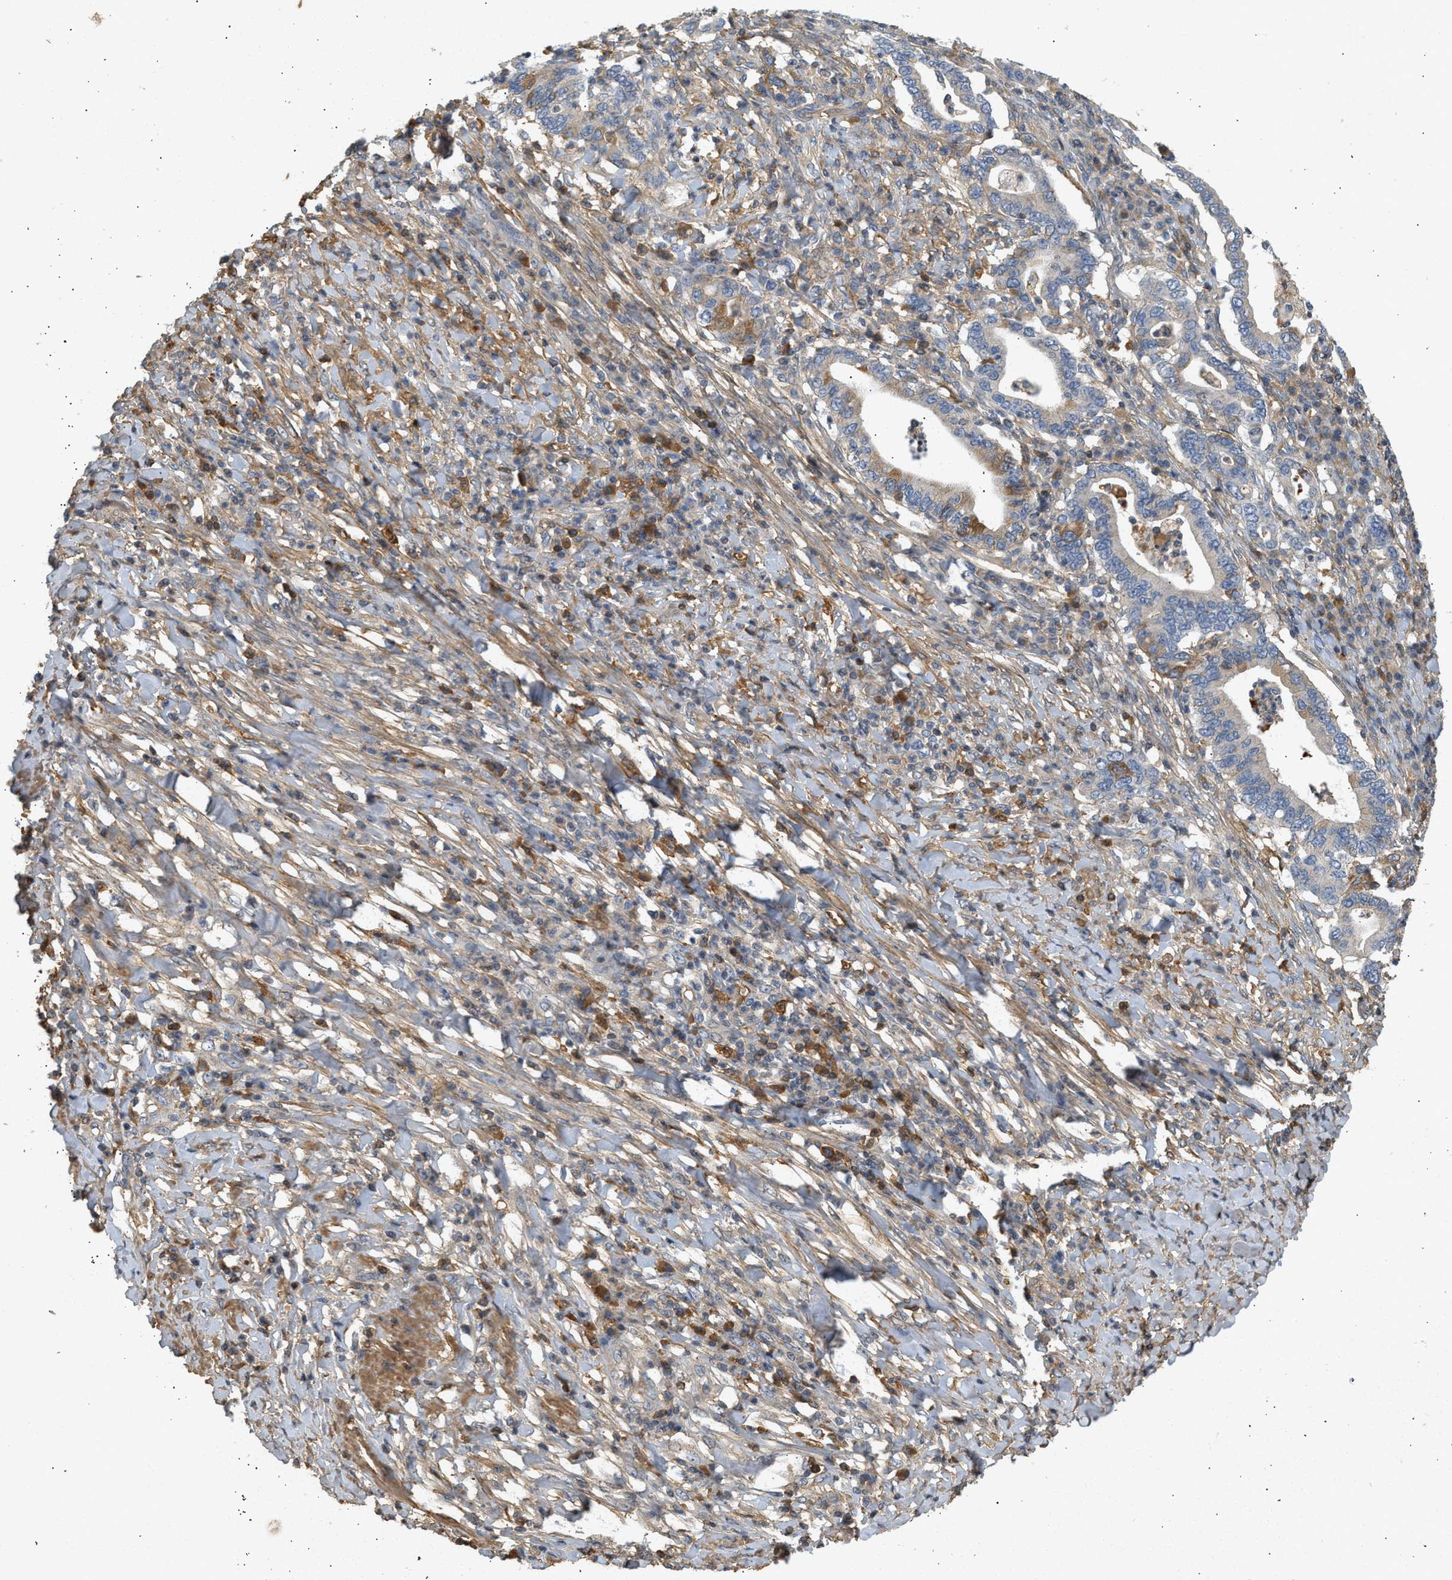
{"staining": {"intensity": "moderate", "quantity": "<25%", "location": "cytoplasmic/membranous"}, "tissue": "stomach cancer", "cell_type": "Tumor cells", "image_type": "cancer", "snomed": [{"axis": "morphology", "description": "Normal tissue, NOS"}, {"axis": "morphology", "description": "Adenocarcinoma, NOS"}, {"axis": "topography", "description": "Esophagus"}, {"axis": "topography", "description": "Stomach, upper"}, {"axis": "topography", "description": "Peripheral nerve tissue"}], "caption": "Immunohistochemical staining of human stomach cancer (adenocarcinoma) reveals low levels of moderate cytoplasmic/membranous protein positivity in approximately <25% of tumor cells.", "gene": "F8", "patient": {"sex": "male", "age": 62}}